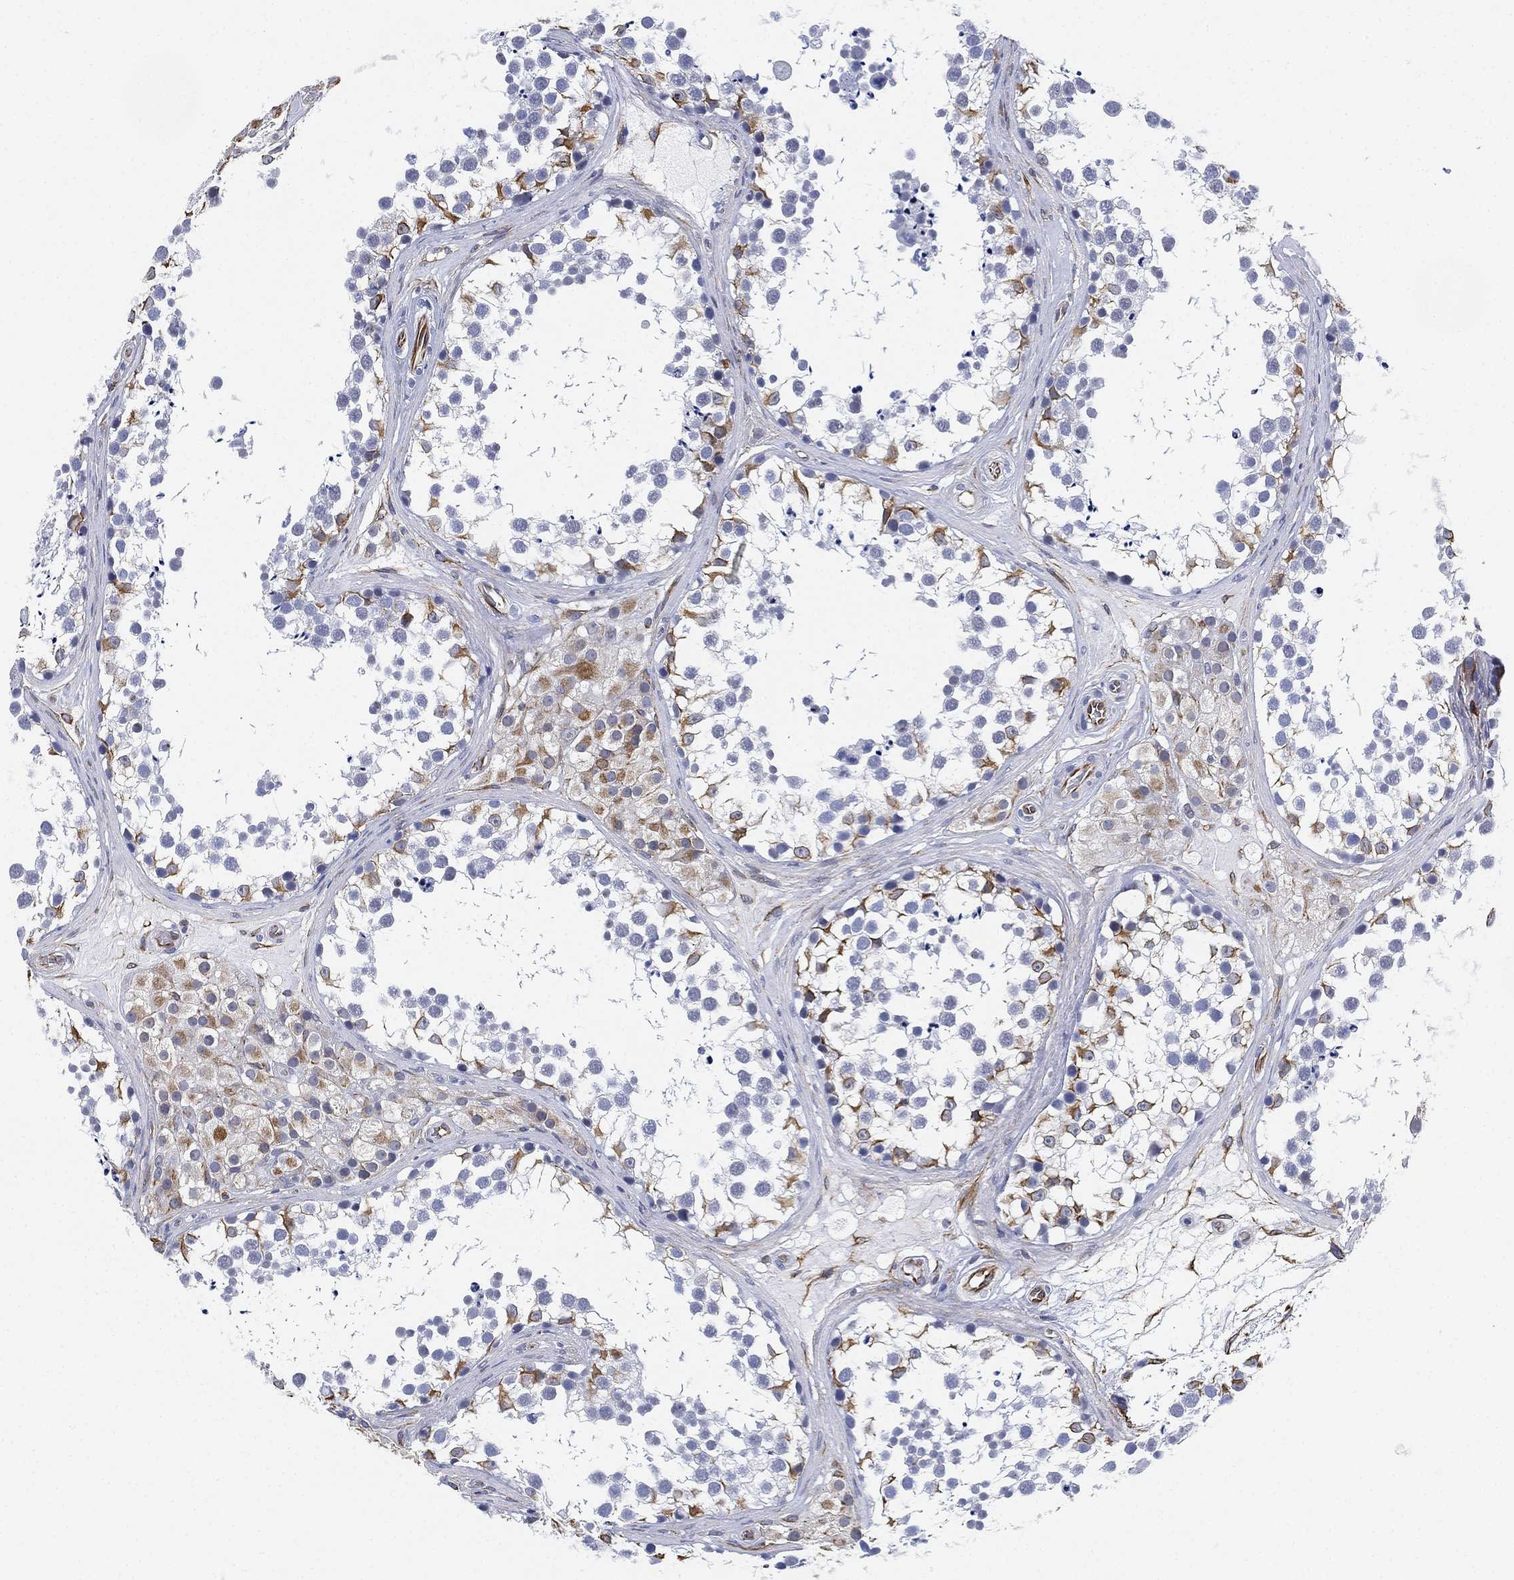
{"staining": {"intensity": "moderate", "quantity": "<25%", "location": "cytoplasmic/membranous"}, "tissue": "testis", "cell_type": "Cells in seminiferous ducts", "image_type": "normal", "snomed": [{"axis": "morphology", "description": "Normal tissue, NOS"}, {"axis": "morphology", "description": "Seminoma, NOS"}, {"axis": "topography", "description": "Testis"}], "caption": "The image exhibits staining of unremarkable testis, revealing moderate cytoplasmic/membranous protein expression (brown color) within cells in seminiferous ducts.", "gene": "PSKH2", "patient": {"sex": "male", "age": 65}}